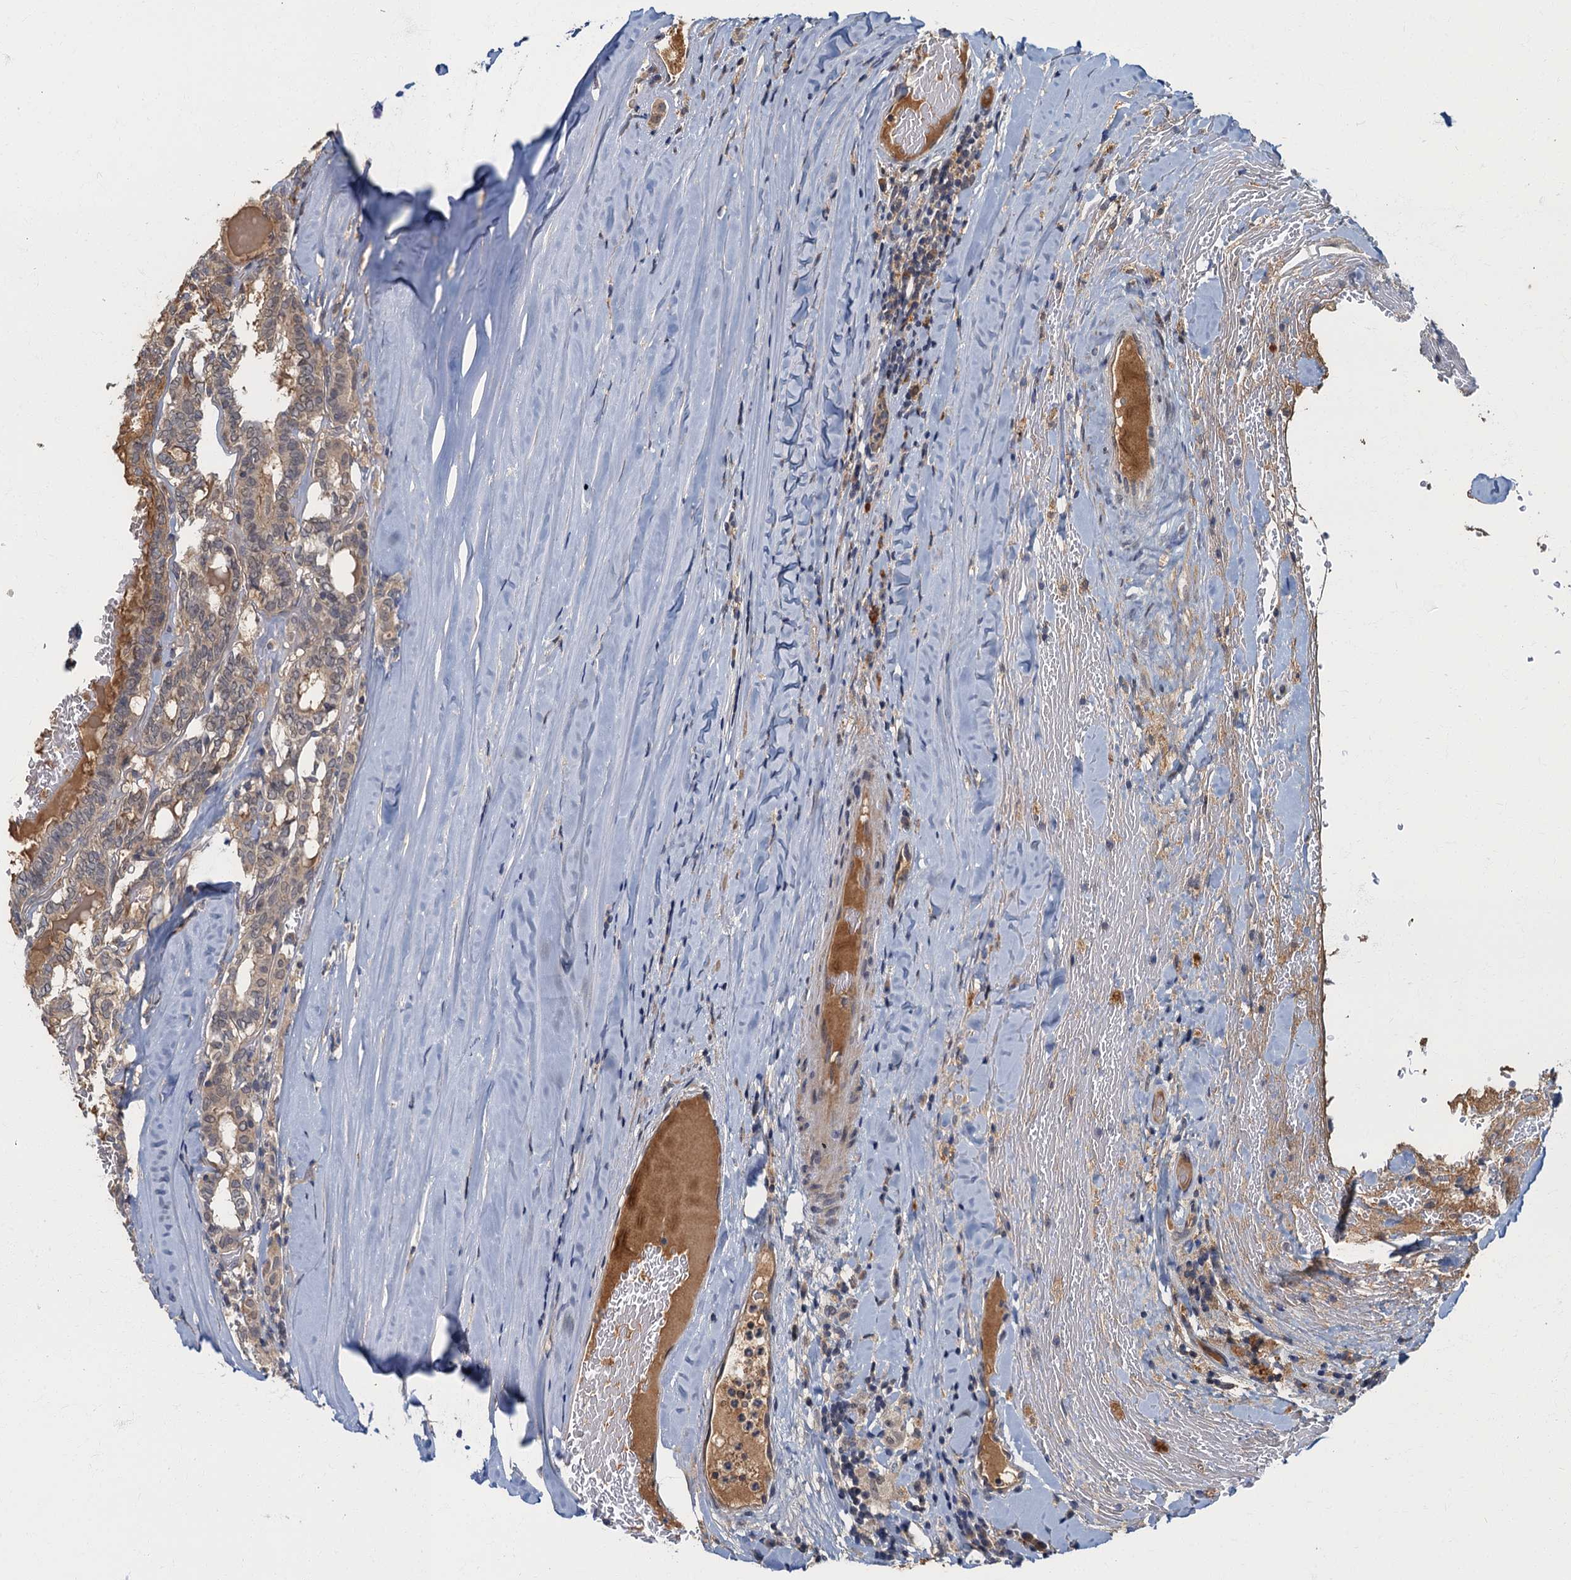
{"staining": {"intensity": "weak", "quantity": "<25%", "location": "cytoplasmic/membranous"}, "tissue": "thyroid cancer", "cell_type": "Tumor cells", "image_type": "cancer", "snomed": [{"axis": "morphology", "description": "Papillary adenocarcinoma, NOS"}, {"axis": "topography", "description": "Thyroid gland"}], "caption": "DAB immunohistochemical staining of thyroid cancer (papillary adenocarcinoma) displays no significant expression in tumor cells. The staining was performed using DAB to visualize the protein expression in brown, while the nuclei were stained in blue with hematoxylin (Magnification: 20x).", "gene": "WDCP", "patient": {"sex": "female", "age": 72}}